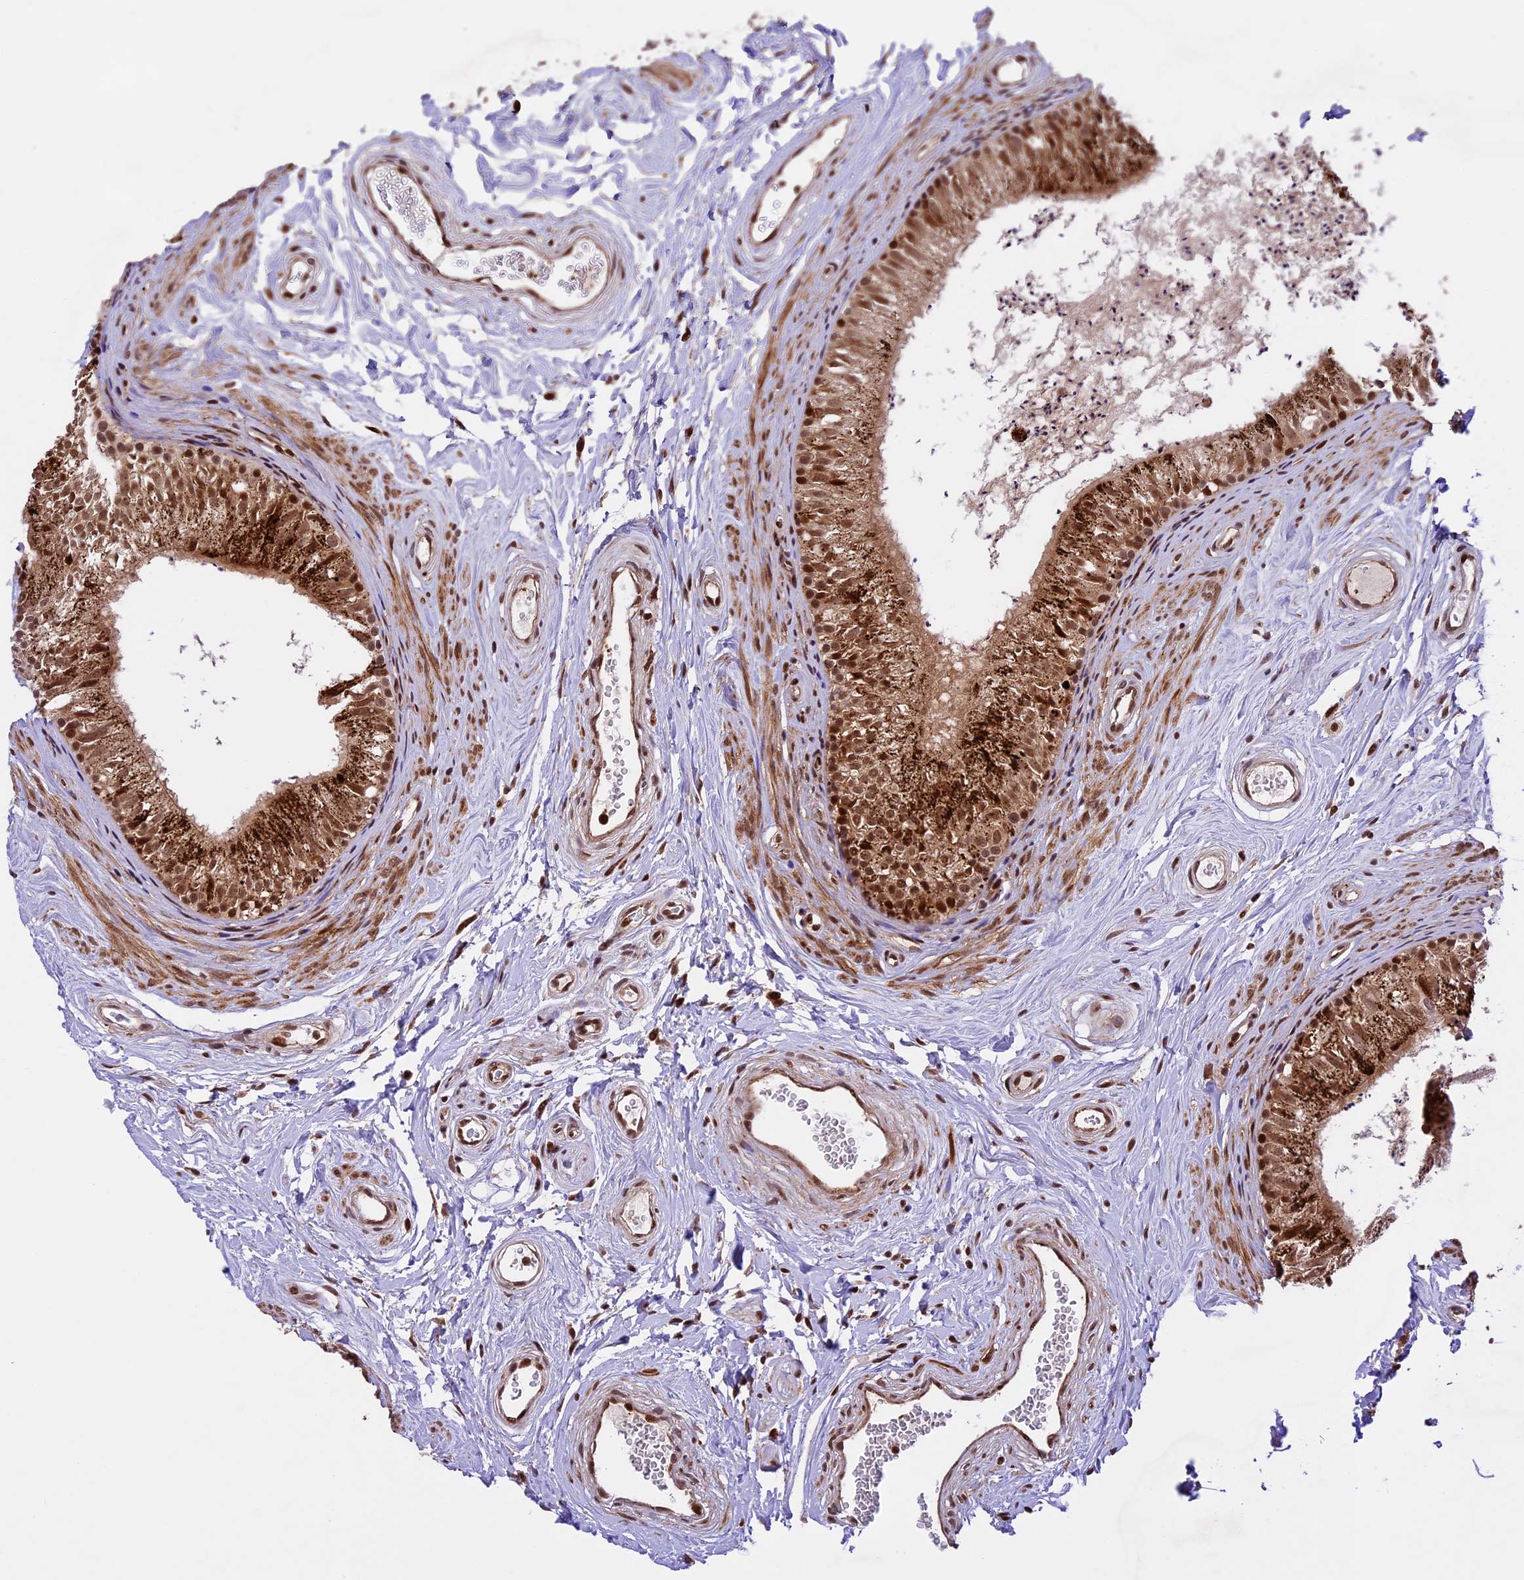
{"staining": {"intensity": "strong", "quantity": ">75%", "location": "cytoplasmic/membranous,nuclear"}, "tissue": "epididymis", "cell_type": "Glandular cells", "image_type": "normal", "snomed": [{"axis": "morphology", "description": "Normal tissue, NOS"}, {"axis": "topography", "description": "Epididymis"}], "caption": "Immunohistochemistry staining of benign epididymis, which reveals high levels of strong cytoplasmic/membranous,nuclear positivity in approximately >75% of glandular cells indicating strong cytoplasmic/membranous,nuclear protein expression. The staining was performed using DAB (brown) for protein detection and nuclei were counterstained in hematoxylin (blue).", "gene": "DHX38", "patient": {"sex": "male", "age": 56}}